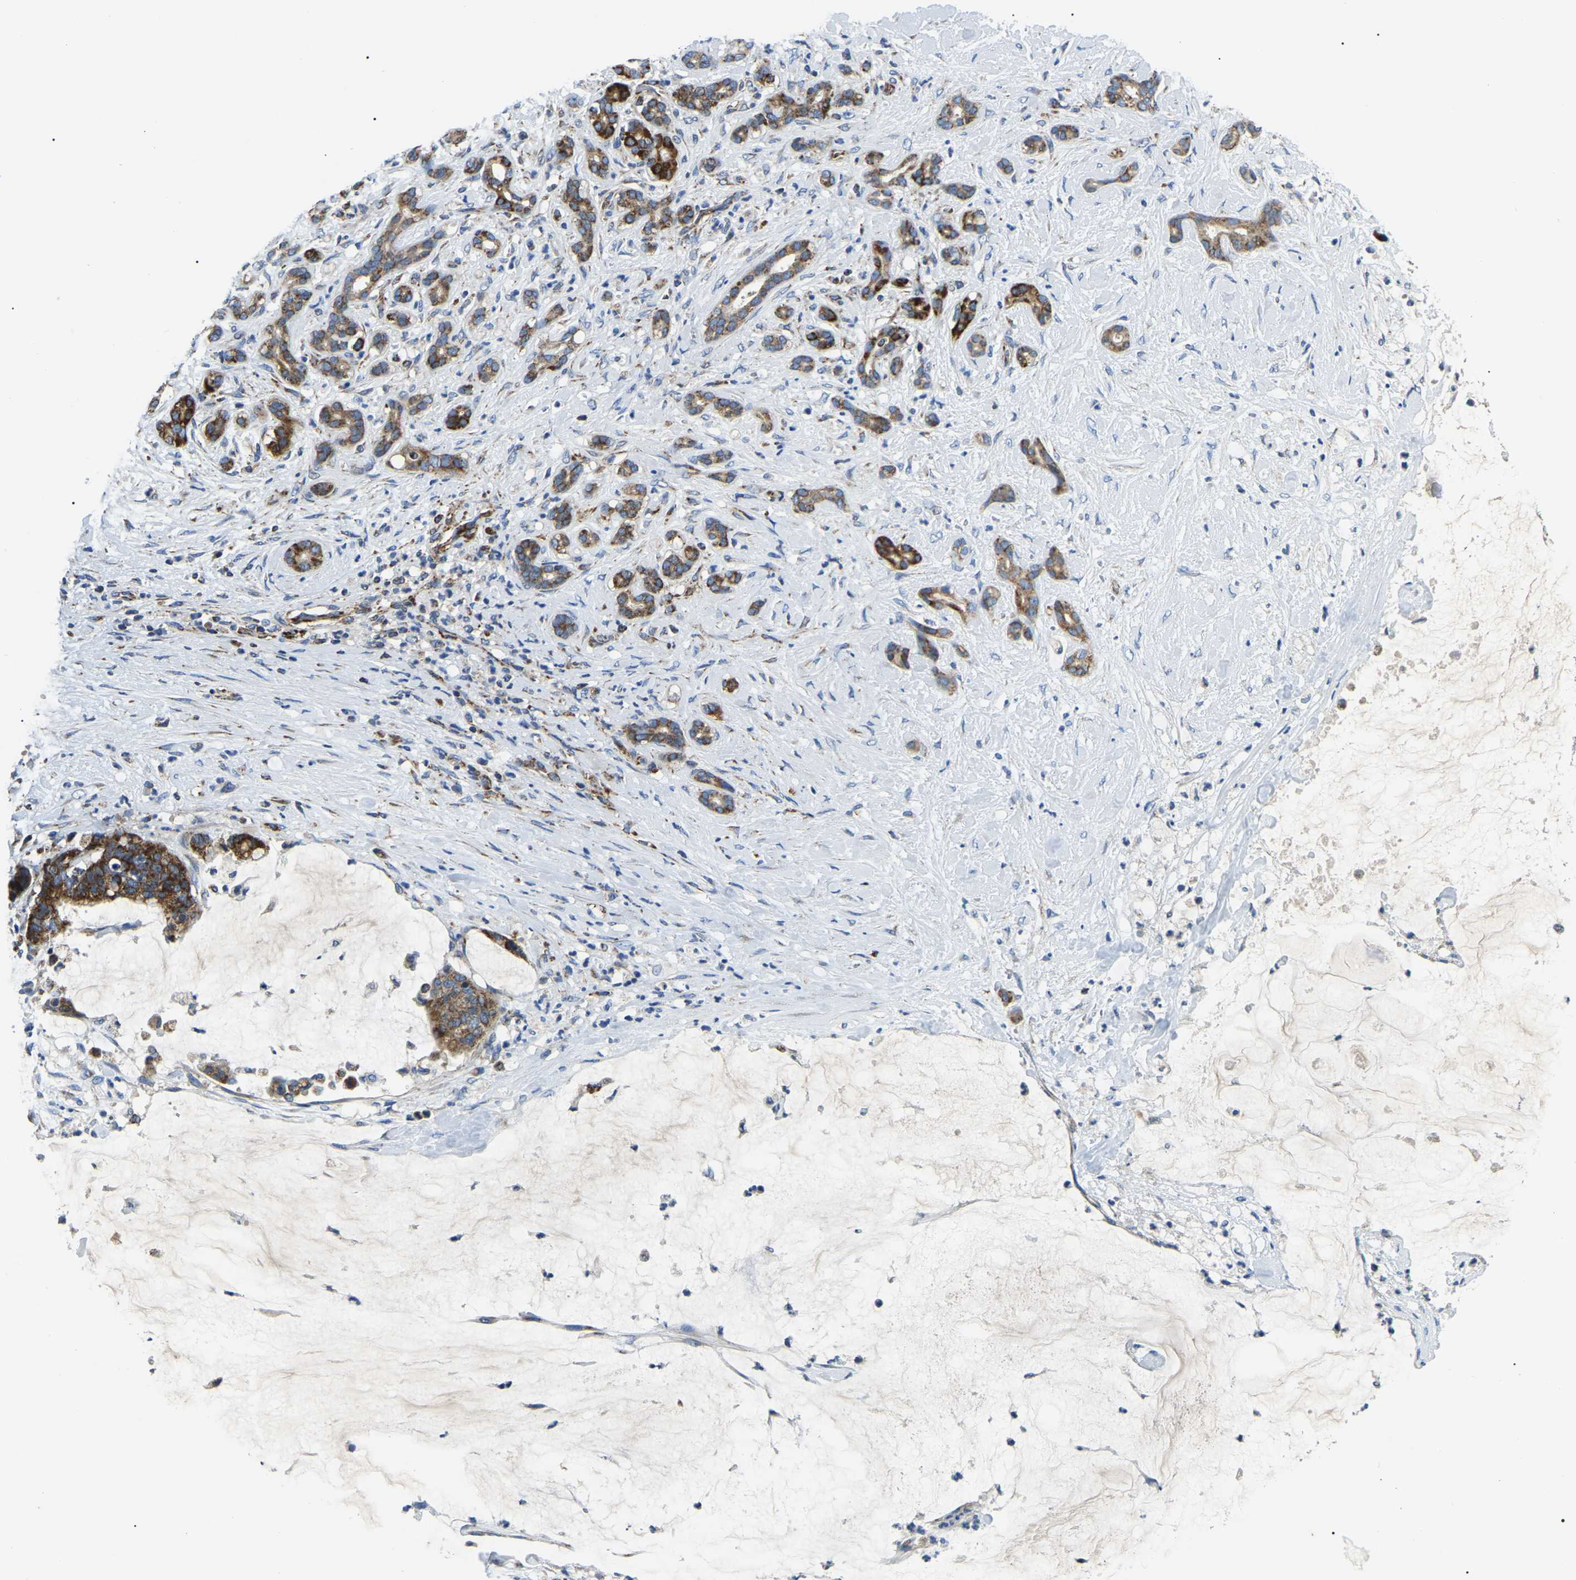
{"staining": {"intensity": "moderate", "quantity": ">75%", "location": "cytoplasmic/membranous"}, "tissue": "pancreatic cancer", "cell_type": "Tumor cells", "image_type": "cancer", "snomed": [{"axis": "morphology", "description": "Adenocarcinoma, NOS"}, {"axis": "topography", "description": "Pancreas"}], "caption": "Brown immunohistochemical staining in human adenocarcinoma (pancreatic) demonstrates moderate cytoplasmic/membranous staining in approximately >75% of tumor cells.", "gene": "PPM1E", "patient": {"sex": "male", "age": 41}}